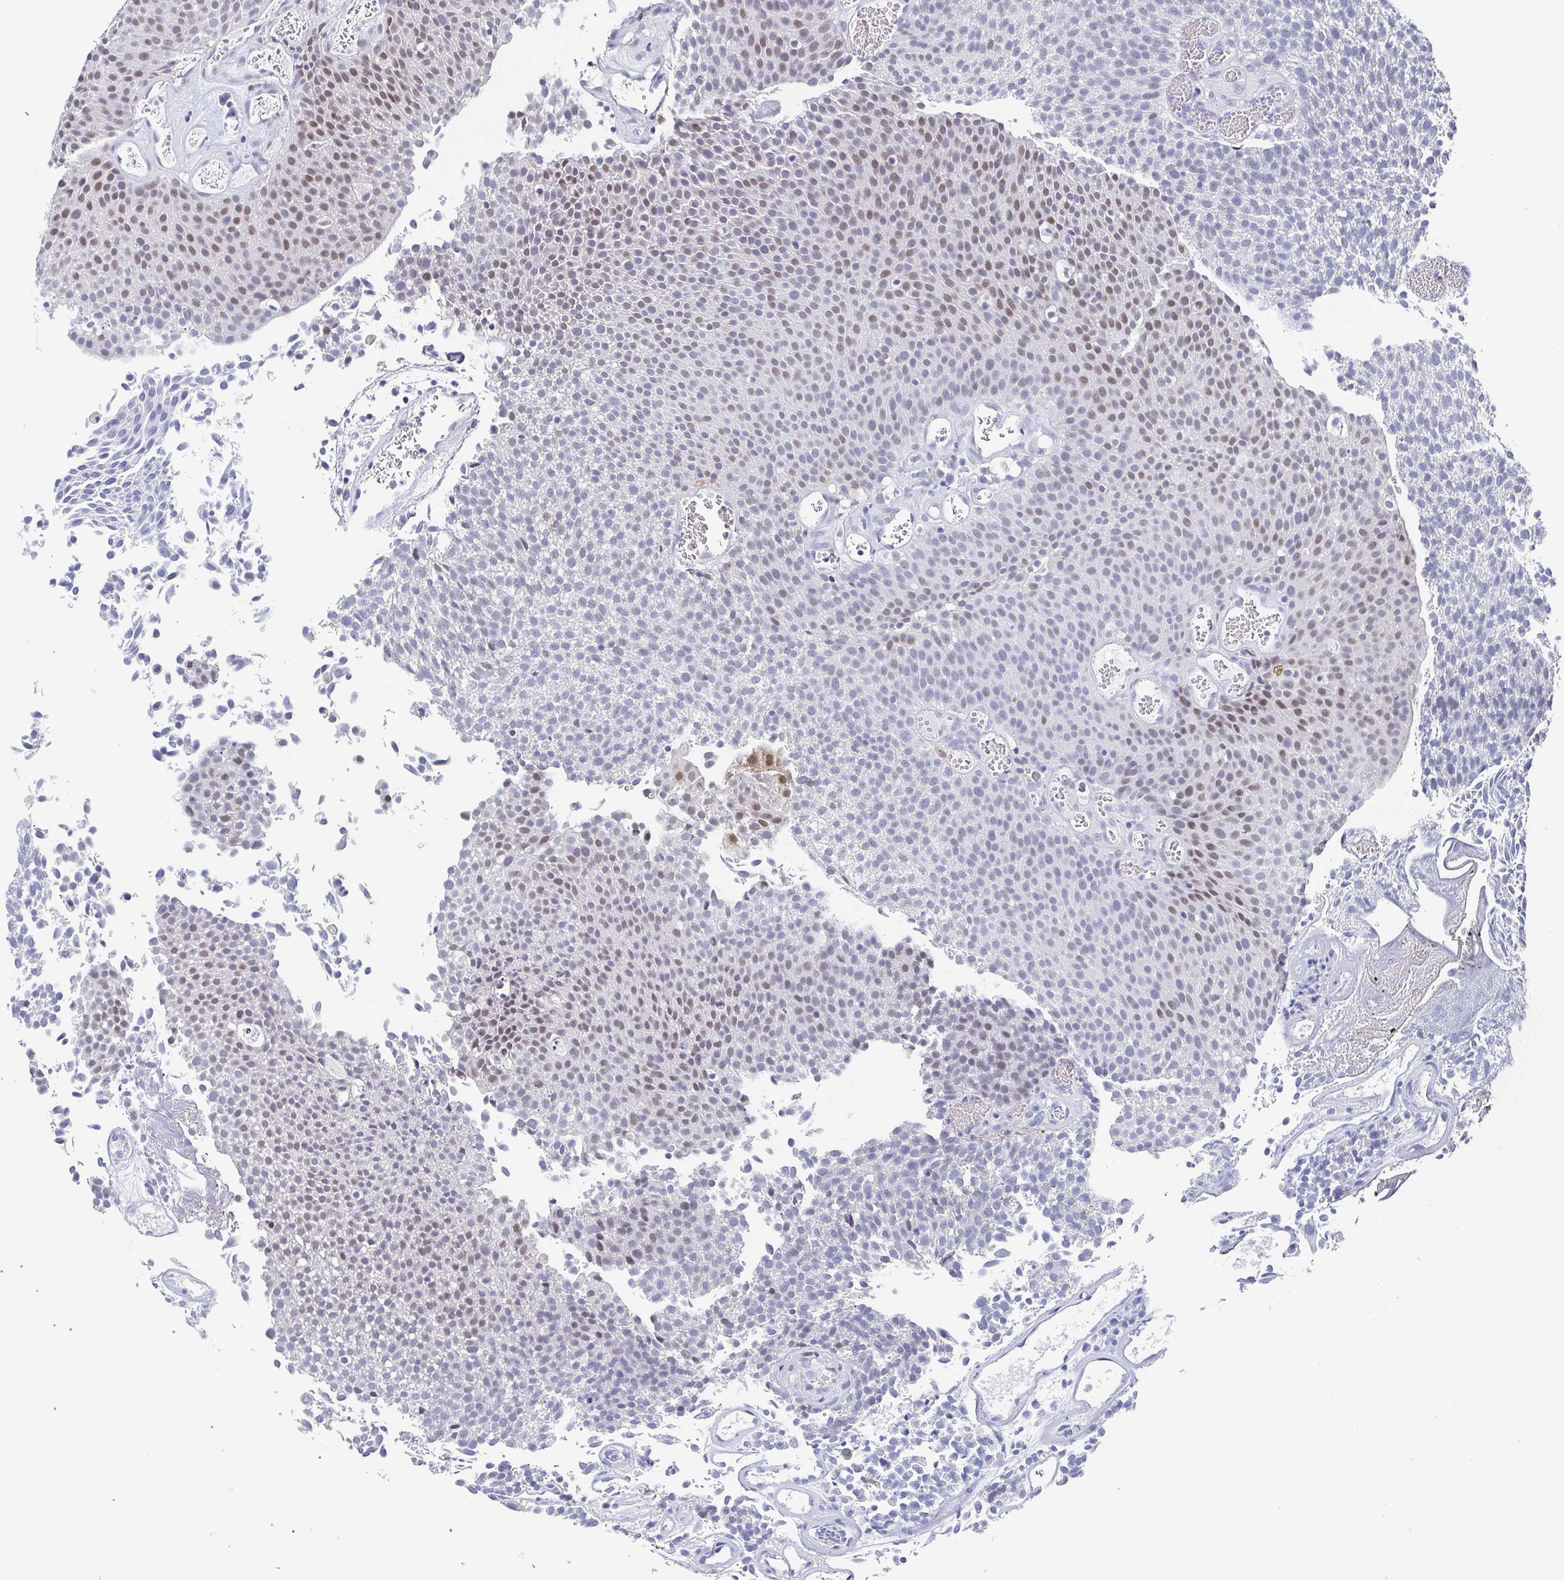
{"staining": {"intensity": "moderate", "quantity": "25%-75%", "location": "nuclear"}, "tissue": "urothelial cancer", "cell_type": "Tumor cells", "image_type": "cancer", "snomed": [{"axis": "morphology", "description": "Urothelial carcinoma, Low grade"}, {"axis": "topography", "description": "Urinary bladder"}], "caption": "Immunohistochemistry histopathology image of neoplastic tissue: human urothelial carcinoma (low-grade) stained using IHC demonstrates medium levels of moderate protein expression localized specifically in the nuclear of tumor cells, appearing as a nuclear brown color.", "gene": "TNFRSF8", "patient": {"sex": "female", "age": 79}}